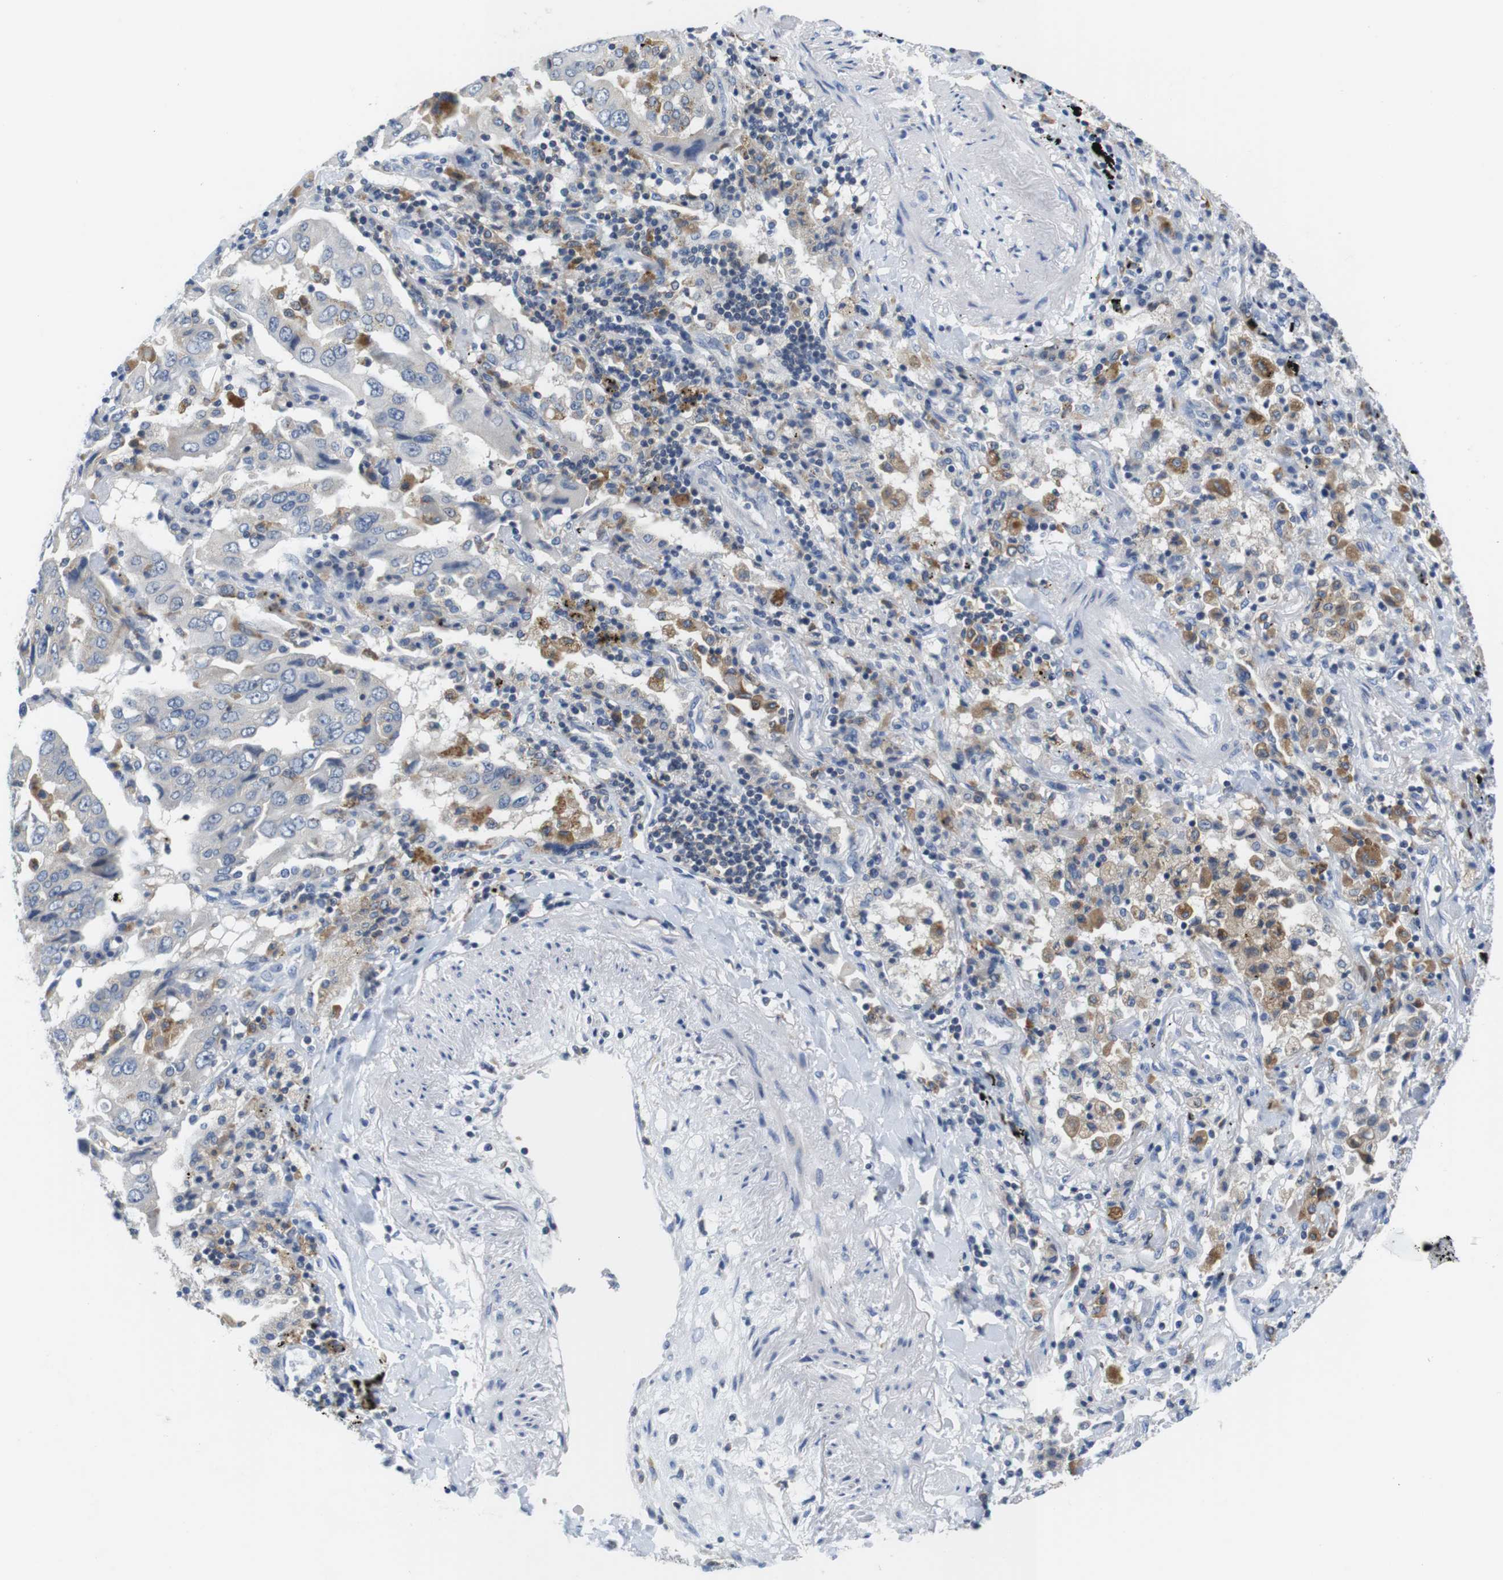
{"staining": {"intensity": "negative", "quantity": "none", "location": "none"}, "tissue": "lung cancer", "cell_type": "Tumor cells", "image_type": "cancer", "snomed": [{"axis": "morphology", "description": "Adenocarcinoma, NOS"}, {"axis": "topography", "description": "Lung"}], "caption": "Lung cancer stained for a protein using IHC shows no positivity tumor cells.", "gene": "CNGA2", "patient": {"sex": "female", "age": 65}}